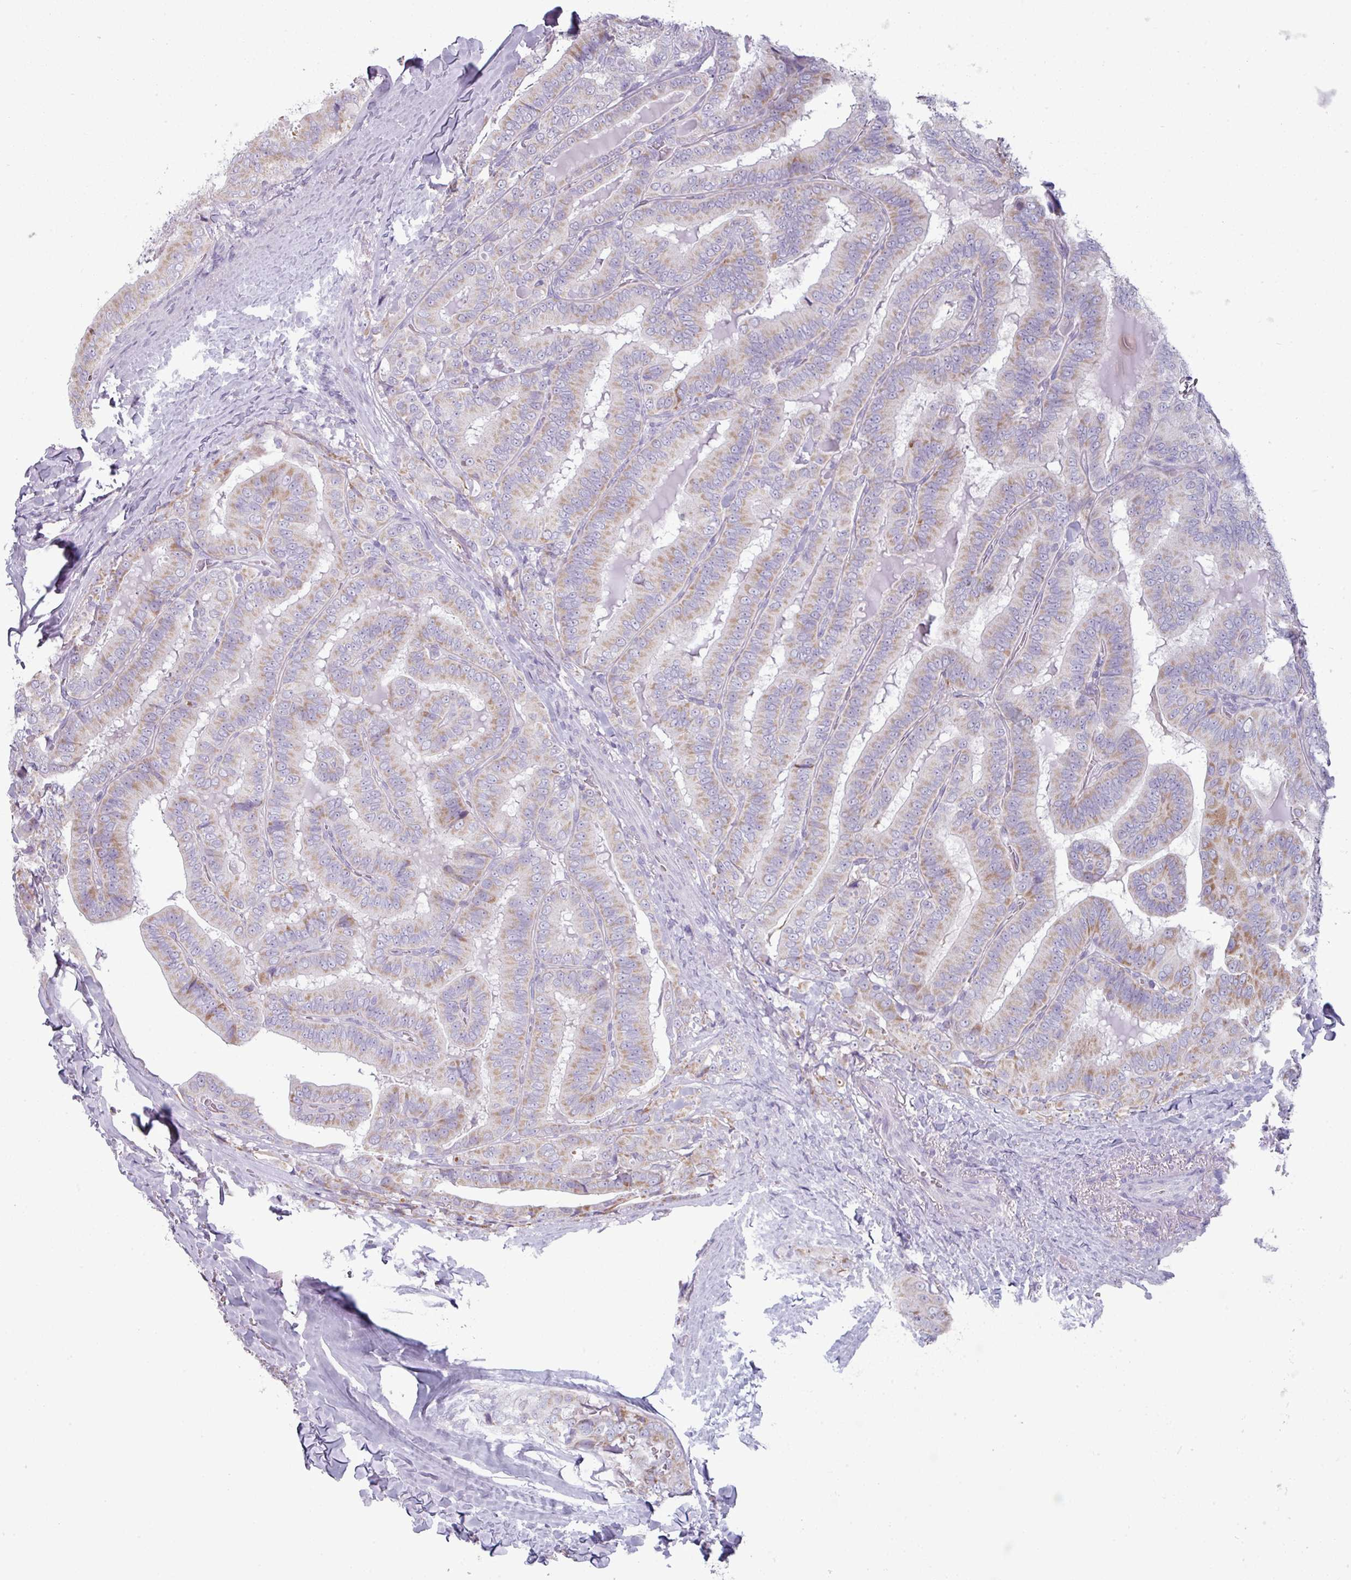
{"staining": {"intensity": "moderate", "quantity": "25%-75%", "location": "cytoplasmic/membranous"}, "tissue": "thyroid cancer", "cell_type": "Tumor cells", "image_type": "cancer", "snomed": [{"axis": "morphology", "description": "Papillary adenocarcinoma, NOS"}, {"axis": "topography", "description": "Thyroid gland"}], "caption": "This is an image of IHC staining of thyroid papillary adenocarcinoma, which shows moderate positivity in the cytoplasmic/membranous of tumor cells.", "gene": "ZNF615", "patient": {"sex": "male", "age": 61}}